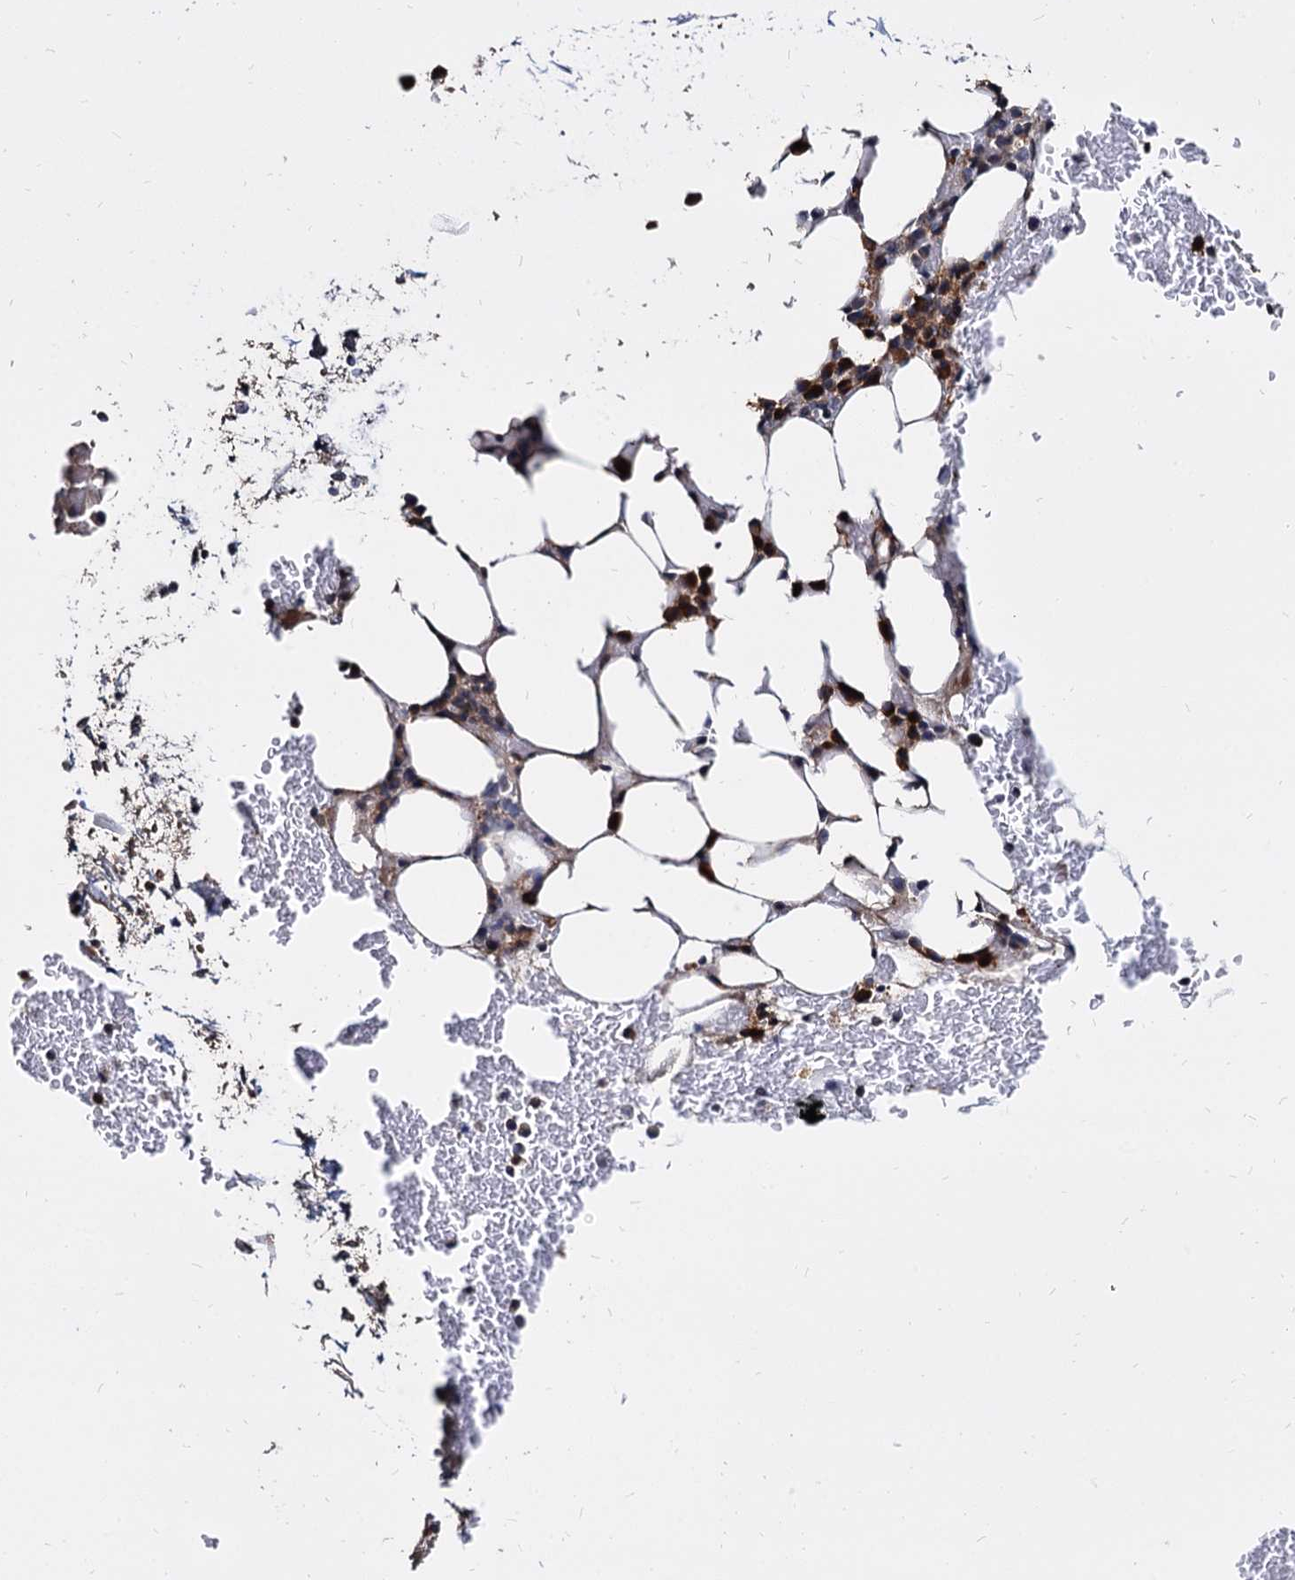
{"staining": {"intensity": "strong", "quantity": "<25%", "location": "cytoplasmic/membranous"}, "tissue": "bone marrow", "cell_type": "Hematopoietic cells", "image_type": "normal", "snomed": [{"axis": "morphology", "description": "Normal tissue, NOS"}, {"axis": "topography", "description": "Bone marrow"}], "caption": "Immunohistochemical staining of benign bone marrow shows medium levels of strong cytoplasmic/membranous positivity in about <25% of hematopoietic cells. (IHC, brightfield microscopy, high magnification).", "gene": "WWC3", "patient": {"sex": "male", "age": 78}}